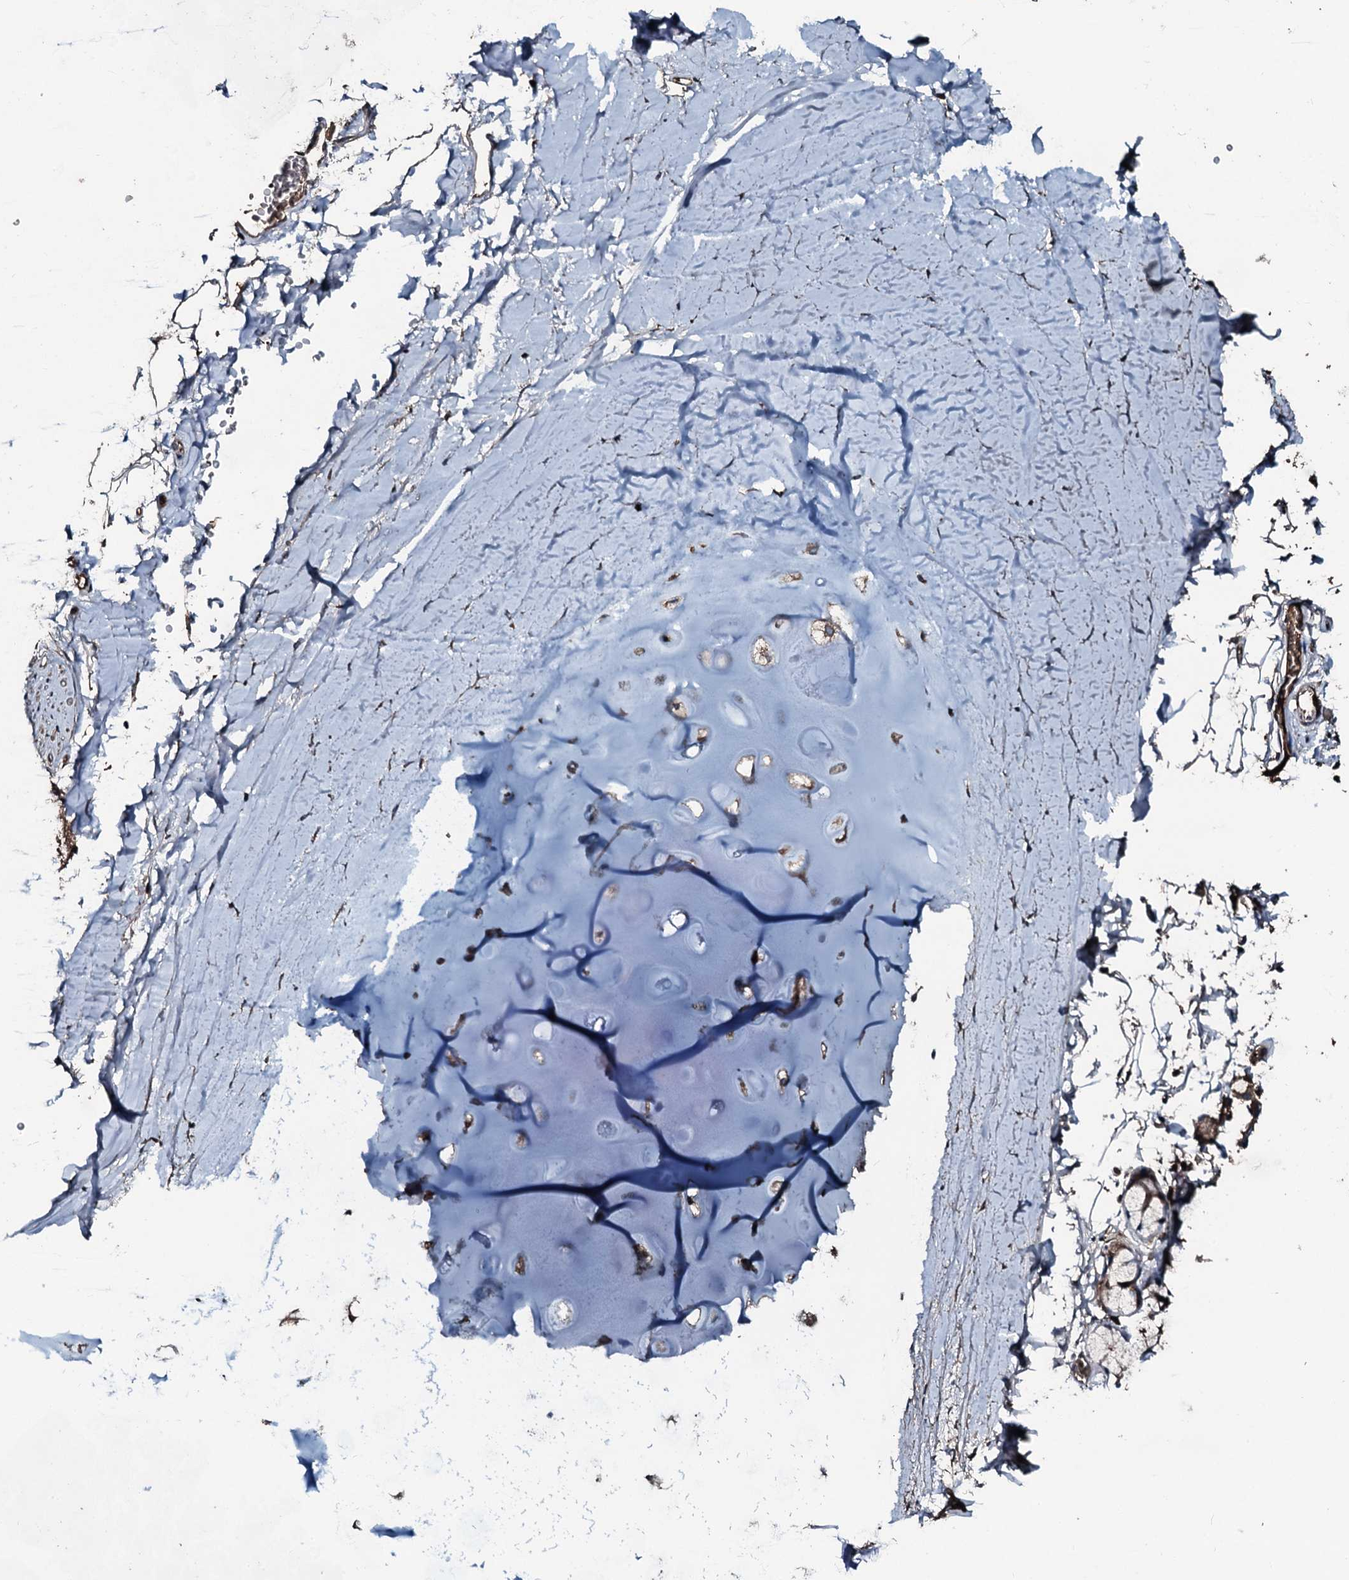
{"staining": {"intensity": "moderate", "quantity": ">75%", "location": "cytoplasmic/membranous"}, "tissue": "adipose tissue", "cell_type": "Adipocytes", "image_type": "normal", "snomed": [{"axis": "morphology", "description": "Normal tissue, NOS"}, {"axis": "topography", "description": "Lymph node"}, {"axis": "topography", "description": "Bronchus"}], "caption": "Adipose tissue stained with immunohistochemistry (IHC) shows moderate cytoplasmic/membranous positivity in approximately >75% of adipocytes. The staining was performed using DAB (3,3'-diaminobenzidine), with brown indicating positive protein expression. Nuclei are stained blue with hematoxylin.", "gene": "AARS1", "patient": {"sex": "male", "age": 63}}